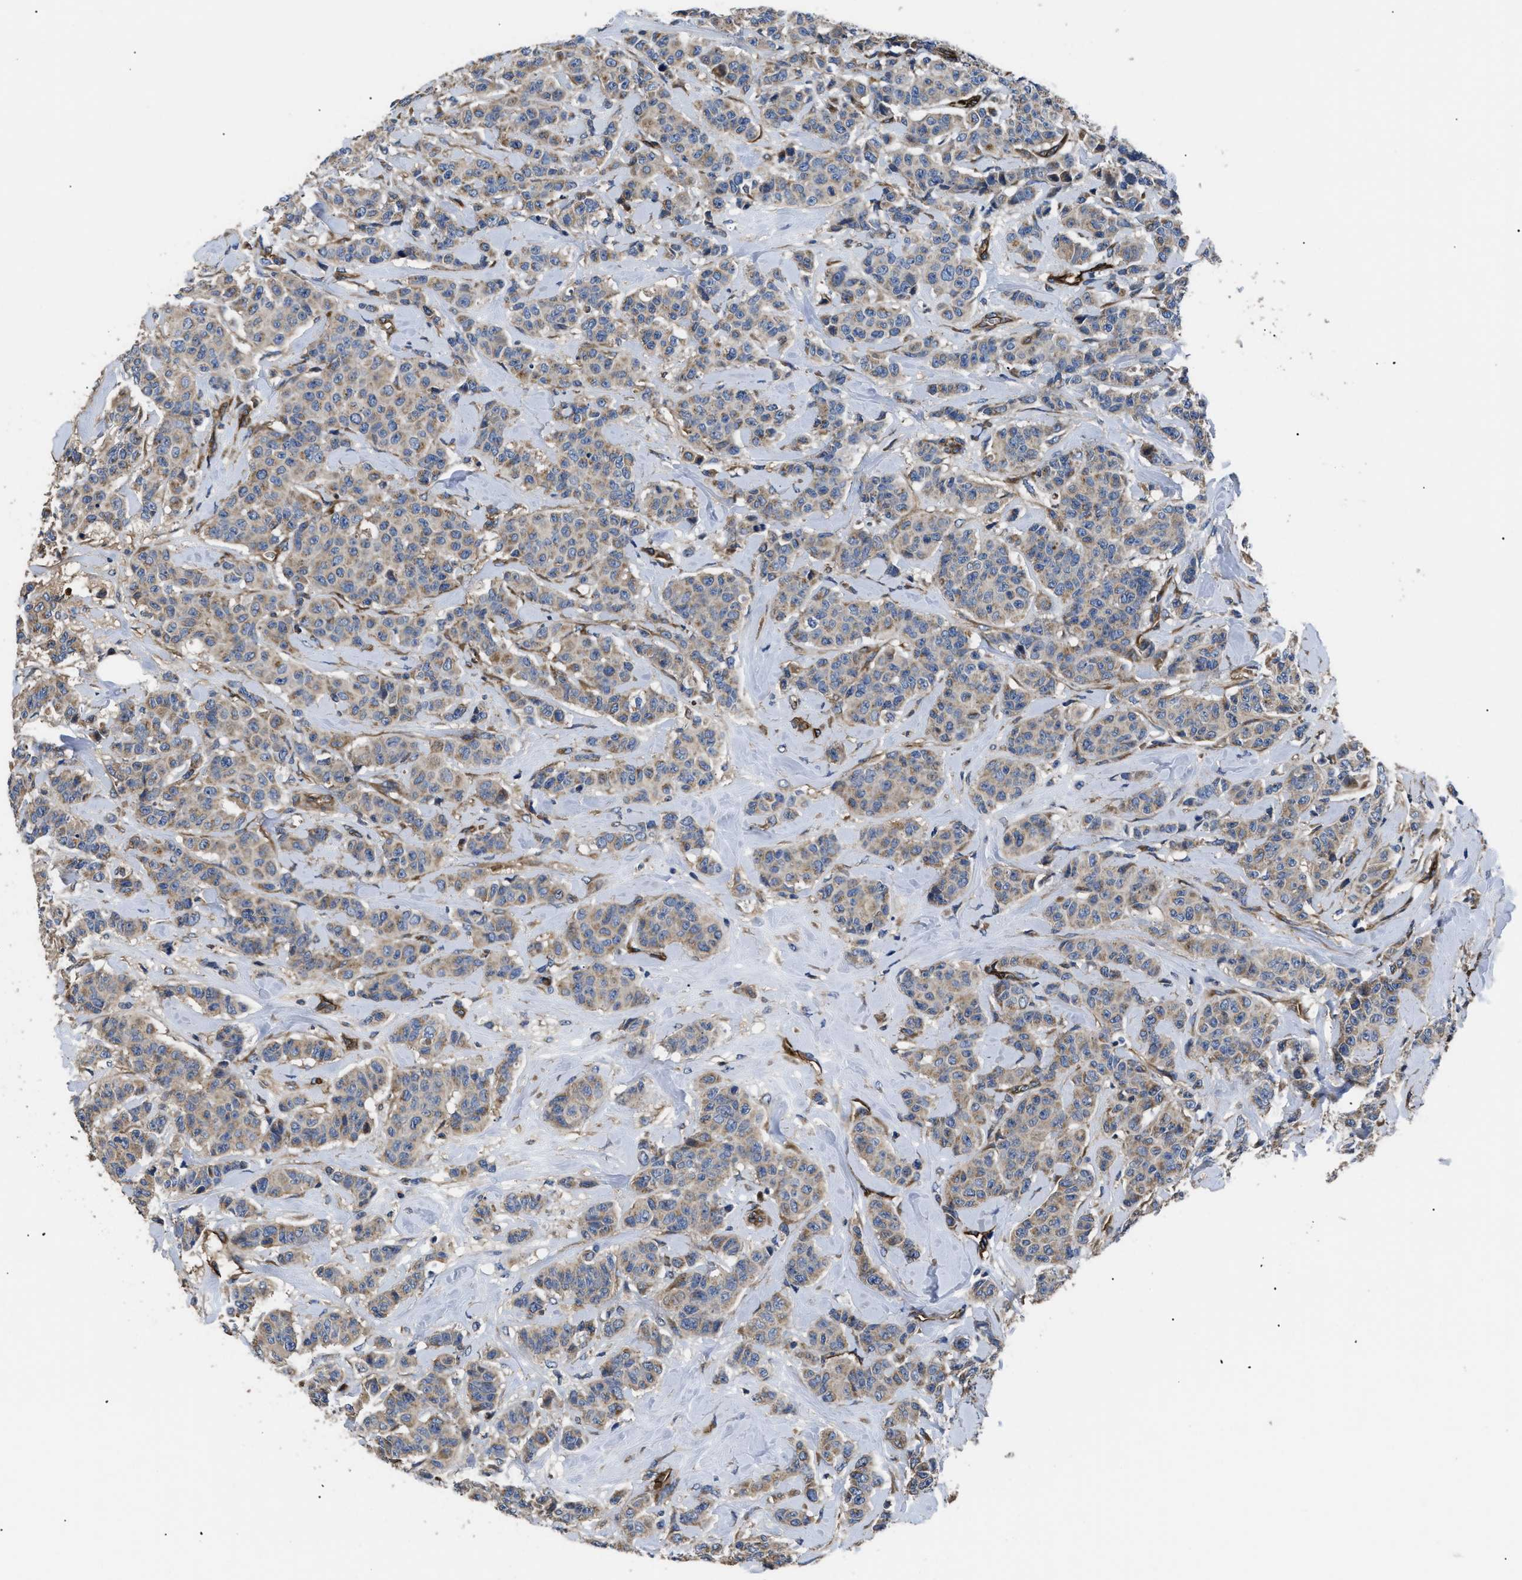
{"staining": {"intensity": "moderate", "quantity": ">75%", "location": "cytoplasmic/membranous"}, "tissue": "breast cancer", "cell_type": "Tumor cells", "image_type": "cancer", "snomed": [{"axis": "morphology", "description": "Normal tissue, NOS"}, {"axis": "morphology", "description": "Duct carcinoma"}, {"axis": "topography", "description": "Breast"}], "caption": "Approximately >75% of tumor cells in breast intraductal carcinoma exhibit moderate cytoplasmic/membranous protein staining as visualized by brown immunohistochemical staining.", "gene": "NT5E", "patient": {"sex": "female", "age": 40}}